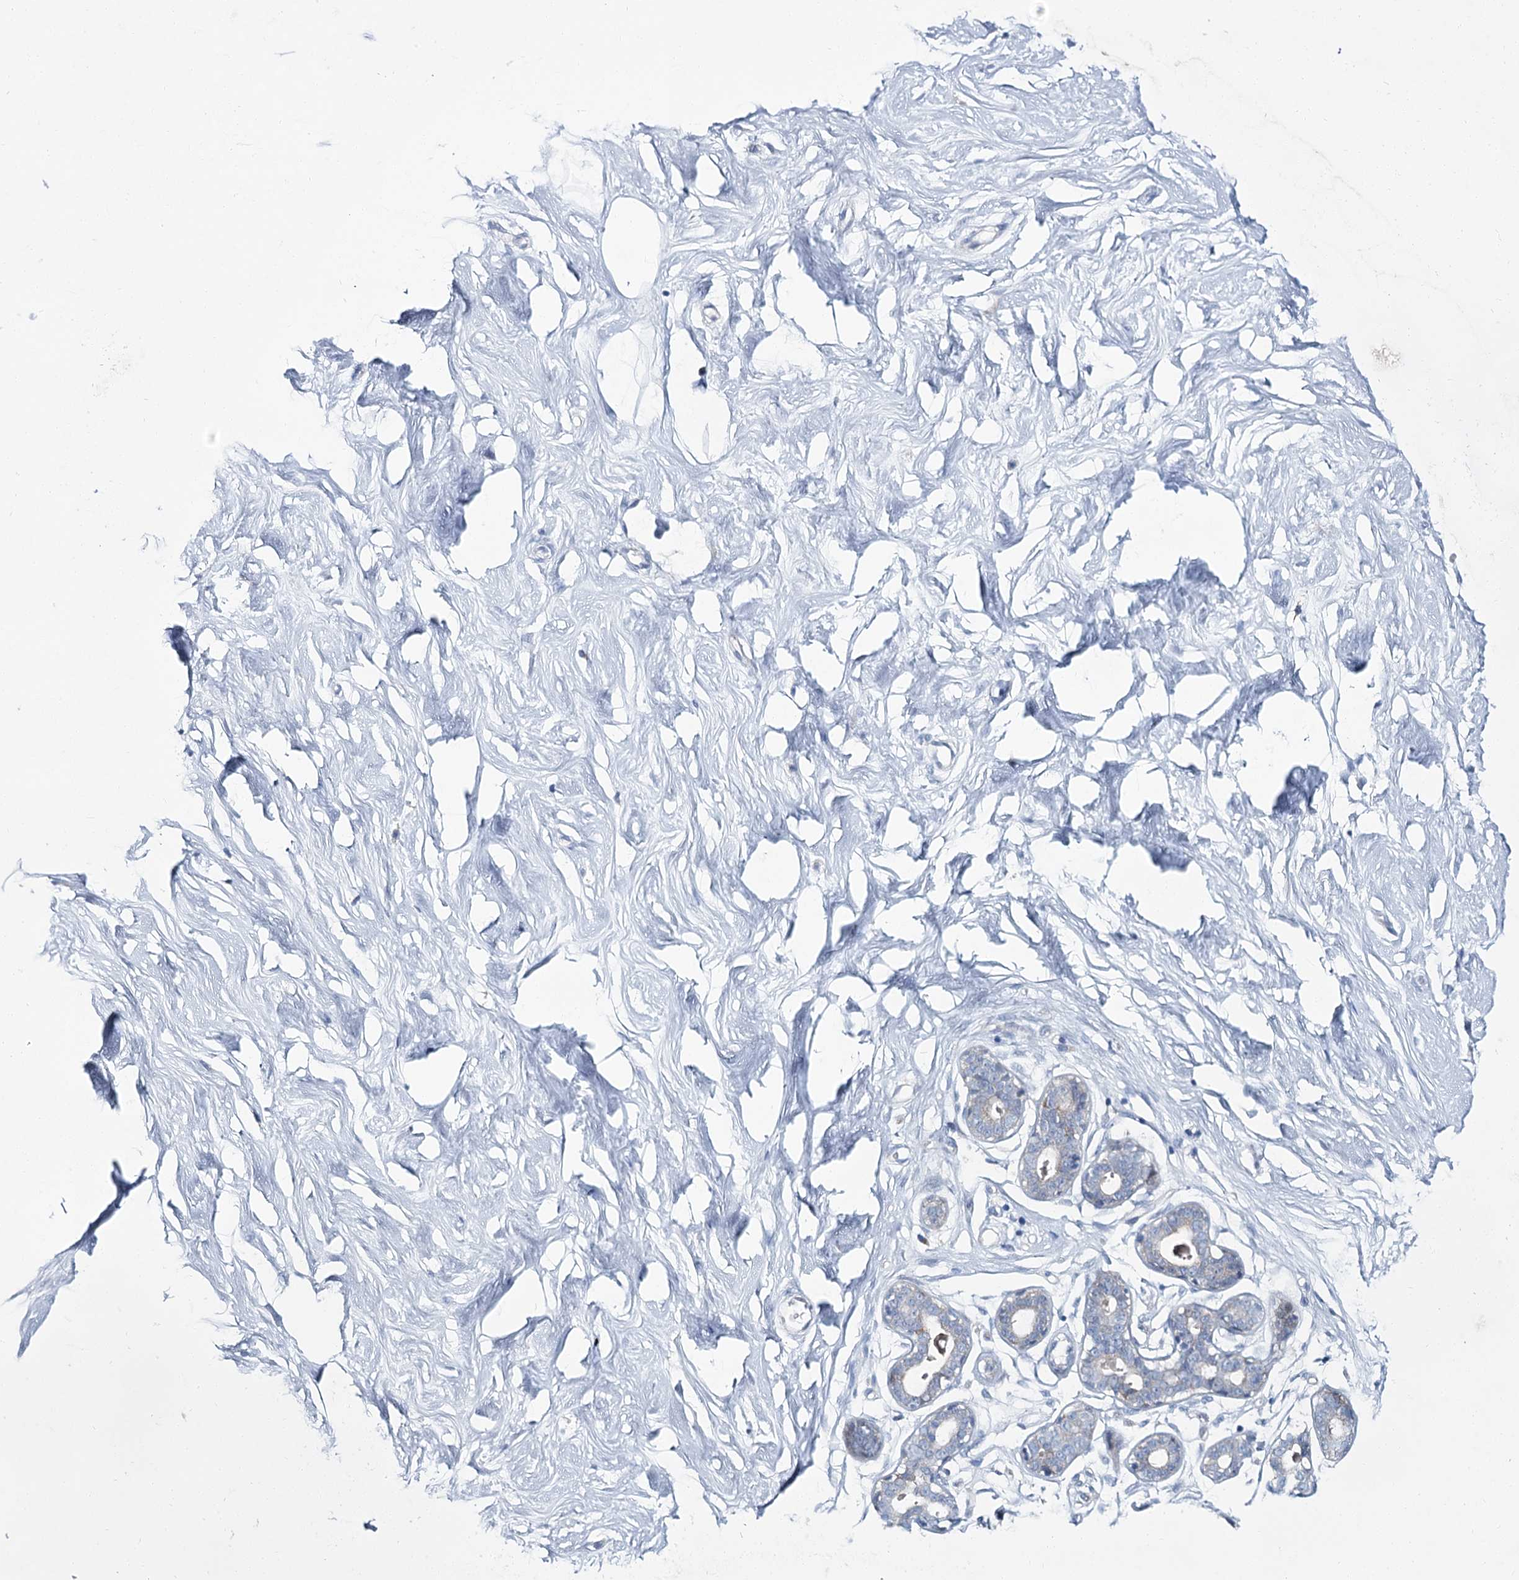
{"staining": {"intensity": "negative", "quantity": "none", "location": "none"}, "tissue": "breast", "cell_type": "Adipocytes", "image_type": "normal", "snomed": [{"axis": "morphology", "description": "Normal tissue, NOS"}, {"axis": "morphology", "description": "Adenoma, NOS"}, {"axis": "topography", "description": "Breast"}], "caption": "Benign breast was stained to show a protein in brown. There is no significant expression in adipocytes. (DAB (3,3'-diaminobenzidine) immunohistochemistry with hematoxylin counter stain).", "gene": "CPLANE1", "patient": {"sex": "female", "age": 23}}